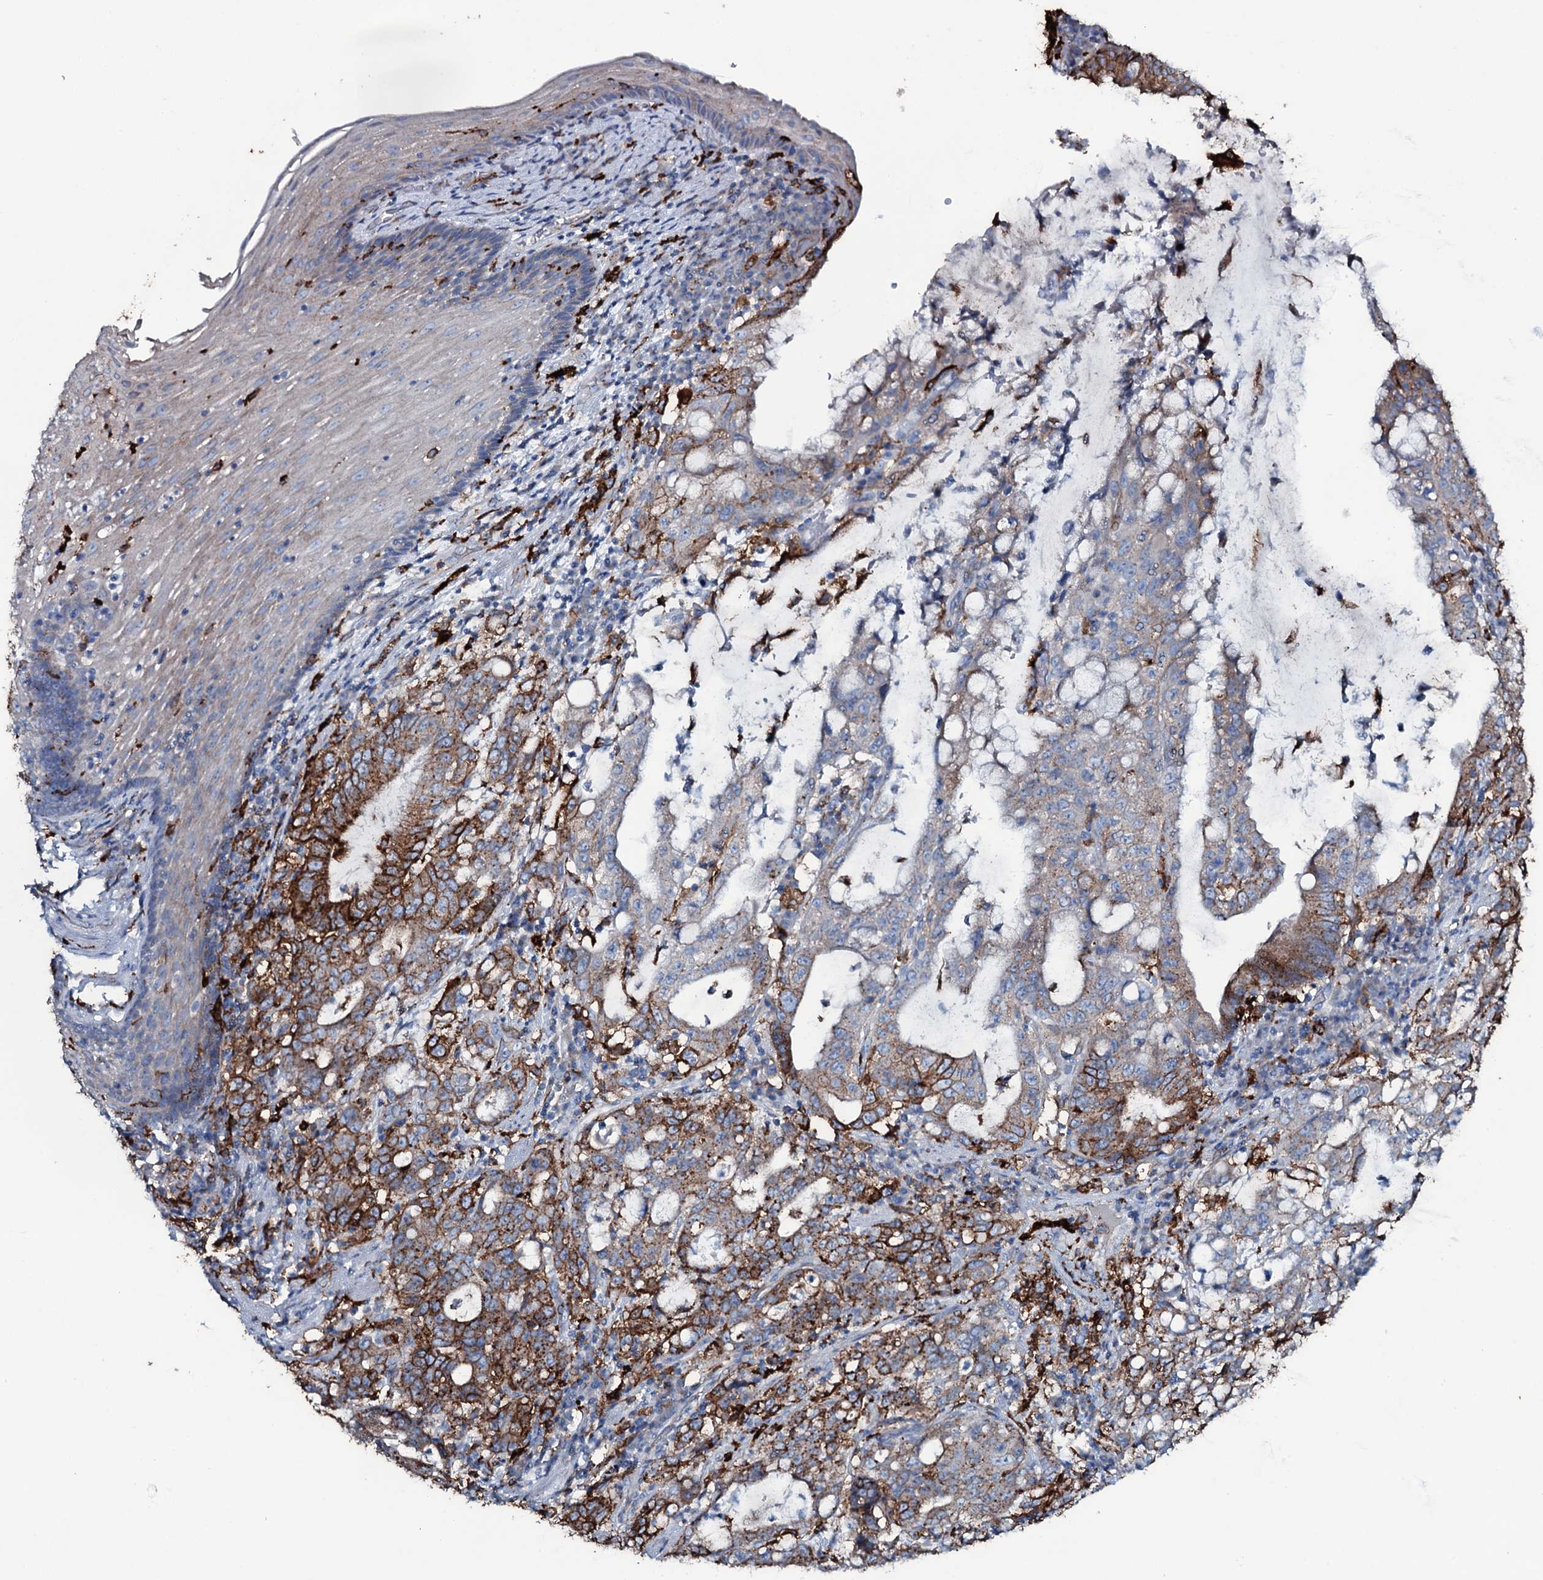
{"staining": {"intensity": "strong", "quantity": ">75%", "location": "cytoplasmic/membranous"}, "tissue": "stomach cancer", "cell_type": "Tumor cells", "image_type": "cancer", "snomed": [{"axis": "morphology", "description": "Normal tissue, NOS"}, {"axis": "morphology", "description": "Adenocarcinoma, NOS"}, {"axis": "topography", "description": "Esophagus"}, {"axis": "topography", "description": "Stomach, upper"}, {"axis": "topography", "description": "Peripheral nerve tissue"}], "caption": "A brown stain labels strong cytoplasmic/membranous expression of a protein in human stomach cancer (adenocarcinoma) tumor cells.", "gene": "OSBPL2", "patient": {"sex": "male", "age": 62}}